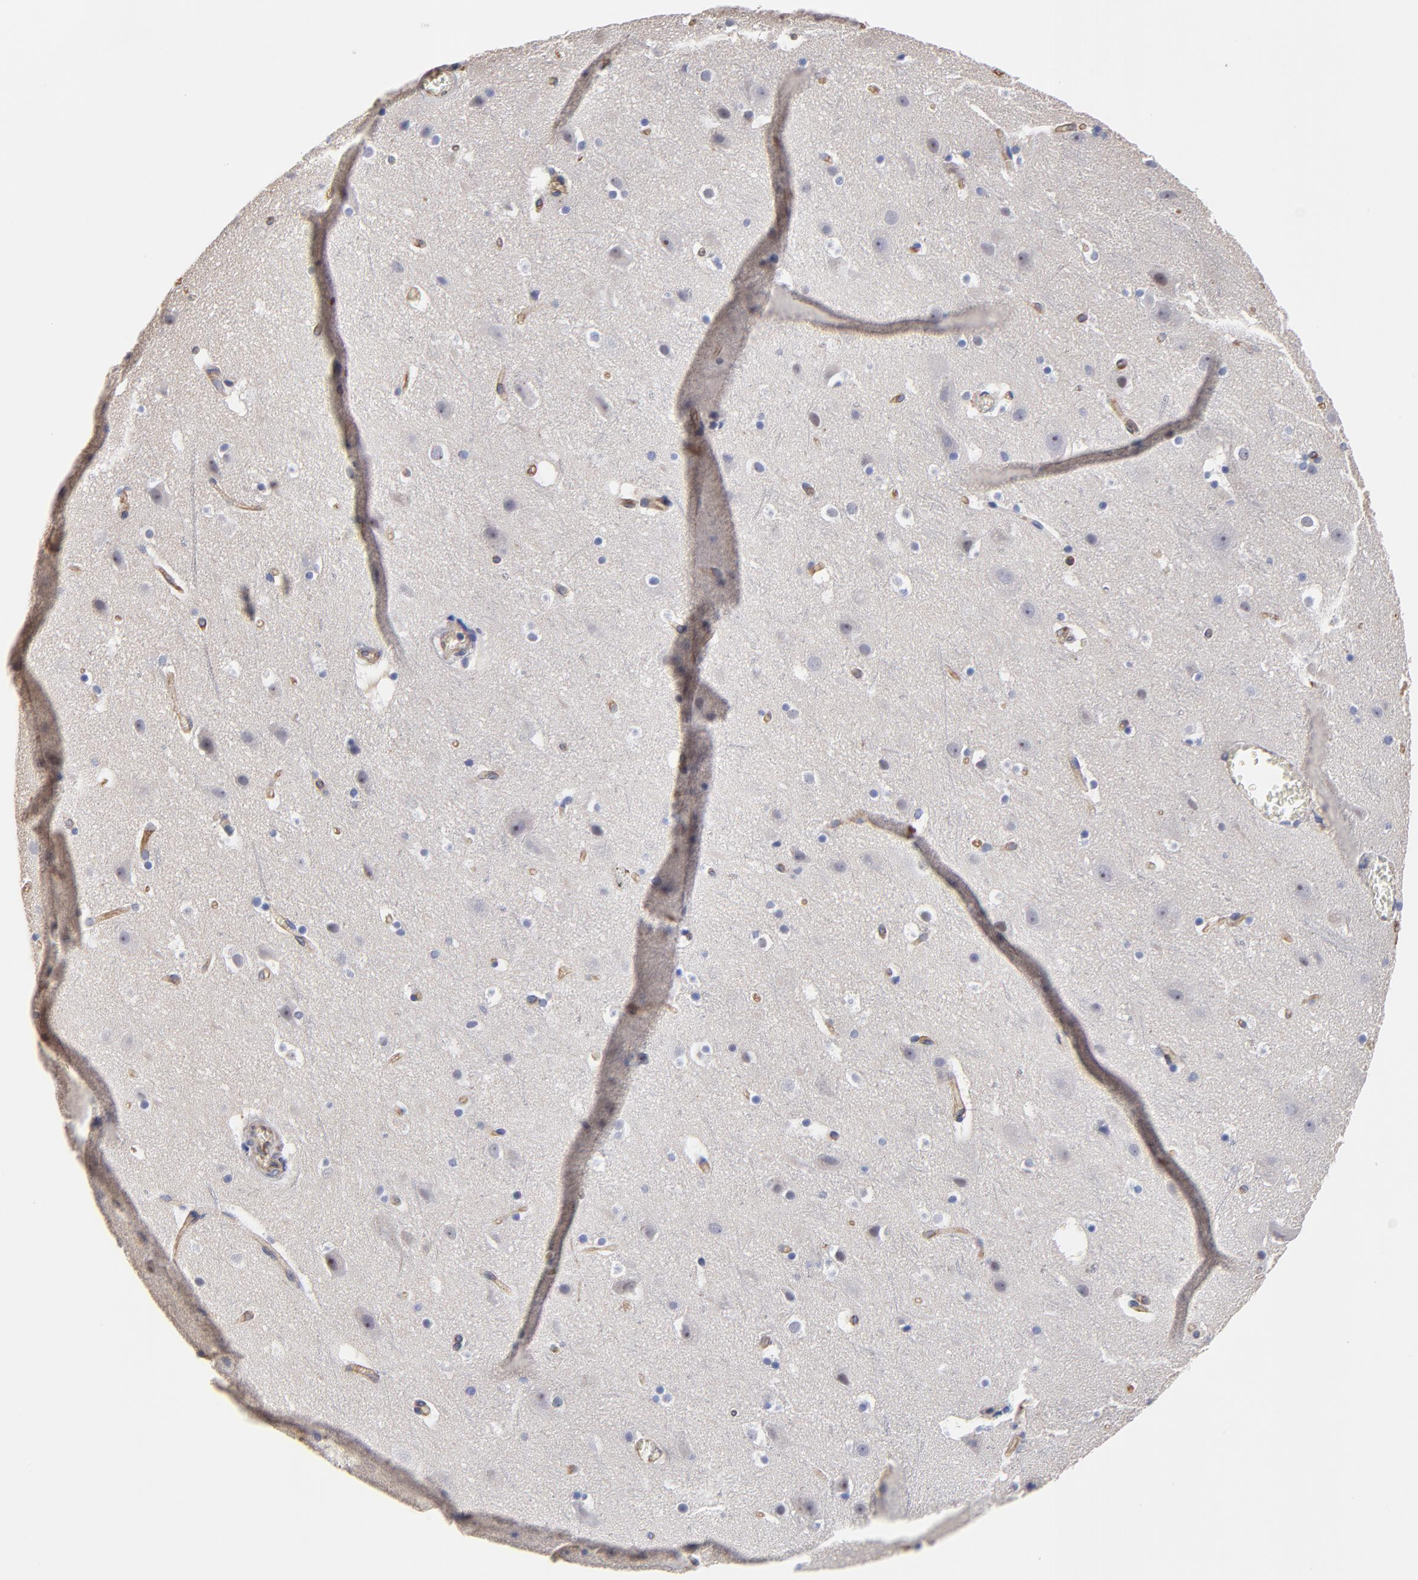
{"staining": {"intensity": "weak", "quantity": ">75%", "location": "cytoplasmic/membranous"}, "tissue": "cerebral cortex", "cell_type": "Endothelial cells", "image_type": "normal", "snomed": [{"axis": "morphology", "description": "Normal tissue, NOS"}, {"axis": "topography", "description": "Cerebral cortex"}], "caption": "Brown immunohistochemical staining in benign human cerebral cortex displays weak cytoplasmic/membranous staining in approximately >75% of endothelial cells. (IHC, brightfield microscopy, high magnification).", "gene": "LRCH2", "patient": {"sex": "male", "age": 45}}